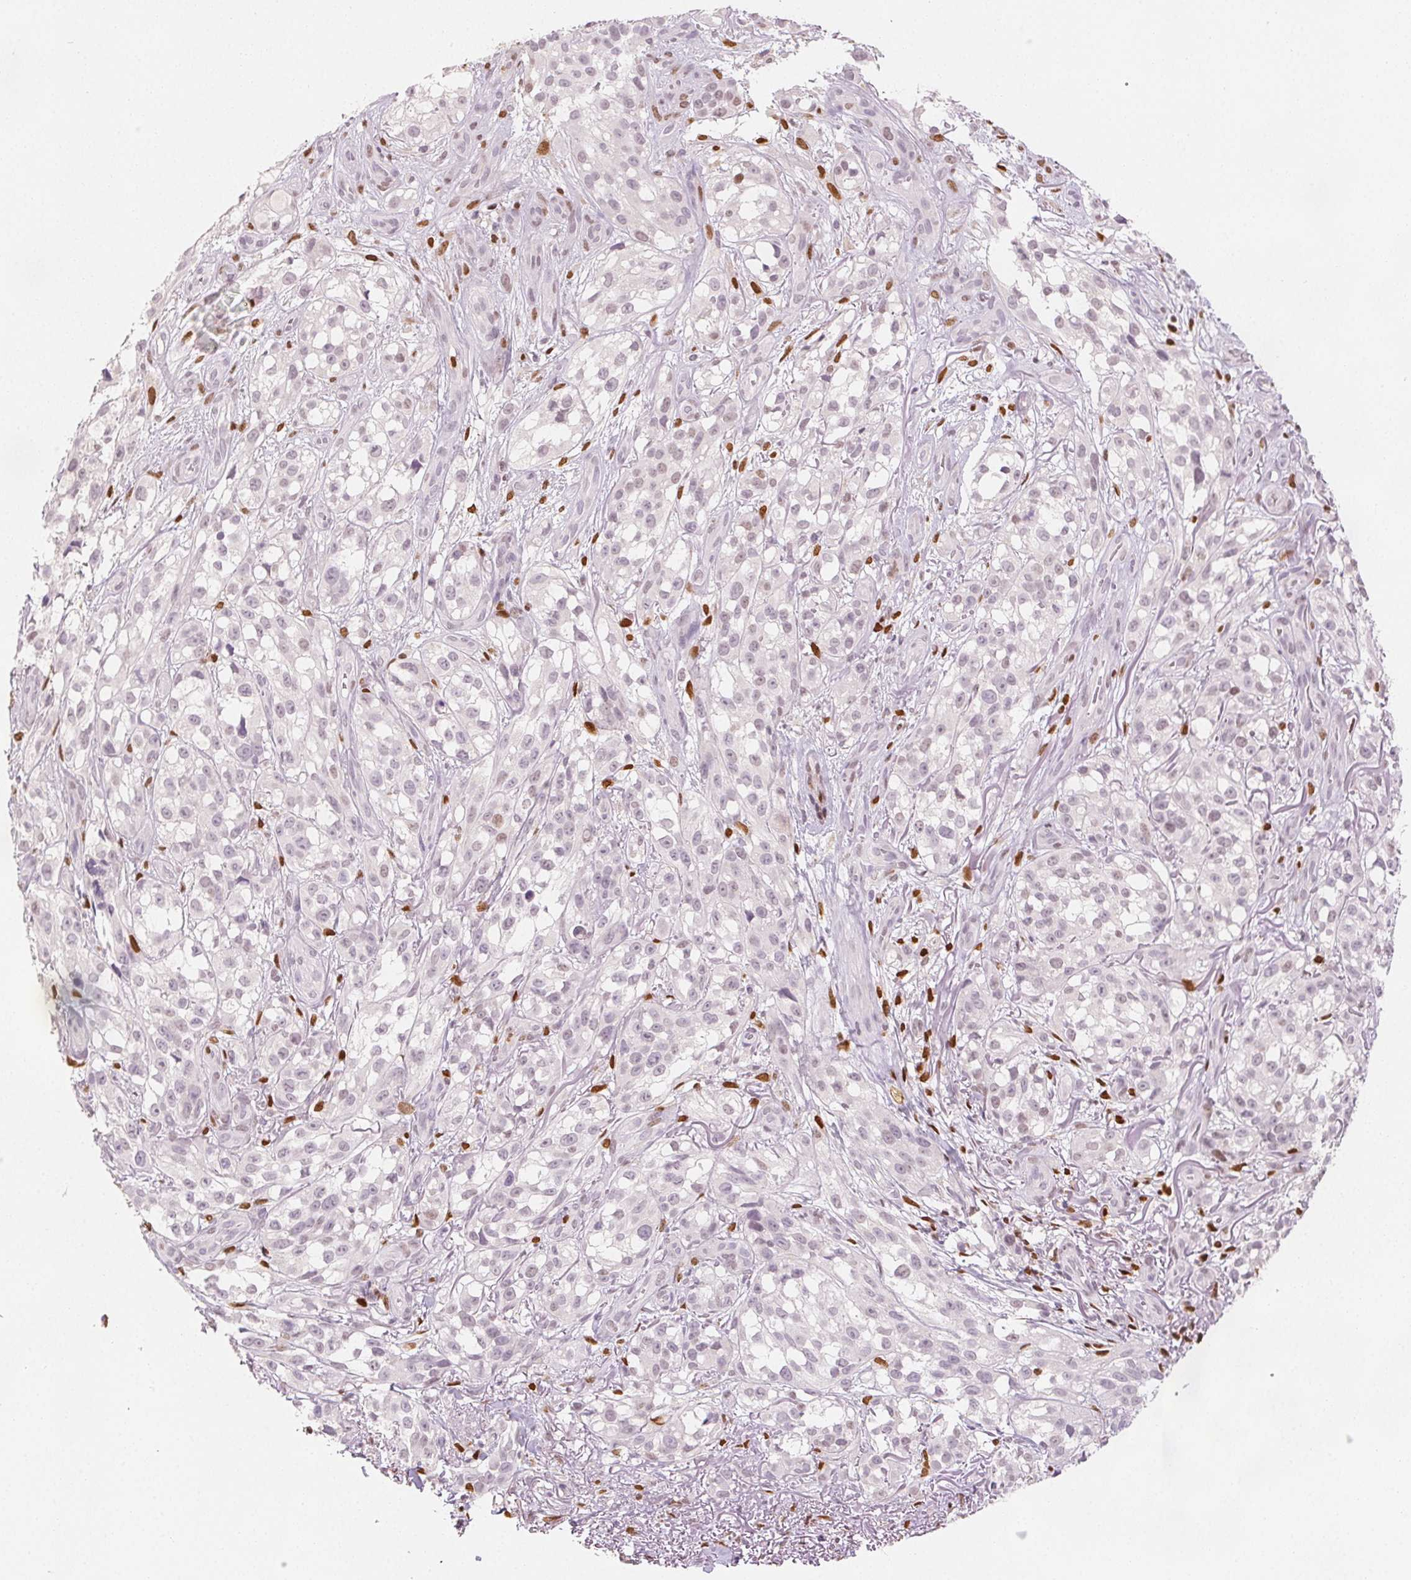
{"staining": {"intensity": "negative", "quantity": "none", "location": "none"}, "tissue": "melanoma", "cell_type": "Tumor cells", "image_type": "cancer", "snomed": [{"axis": "morphology", "description": "Malignant melanoma, NOS"}, {"axis": "topography", "description": "Skin"}], "caption": "An IHC image of melanoma is shown. There is no staining in tumor cells of melanoma.", "gene": "RUNX2", "patient": {"sex": "female", "age": 85}}